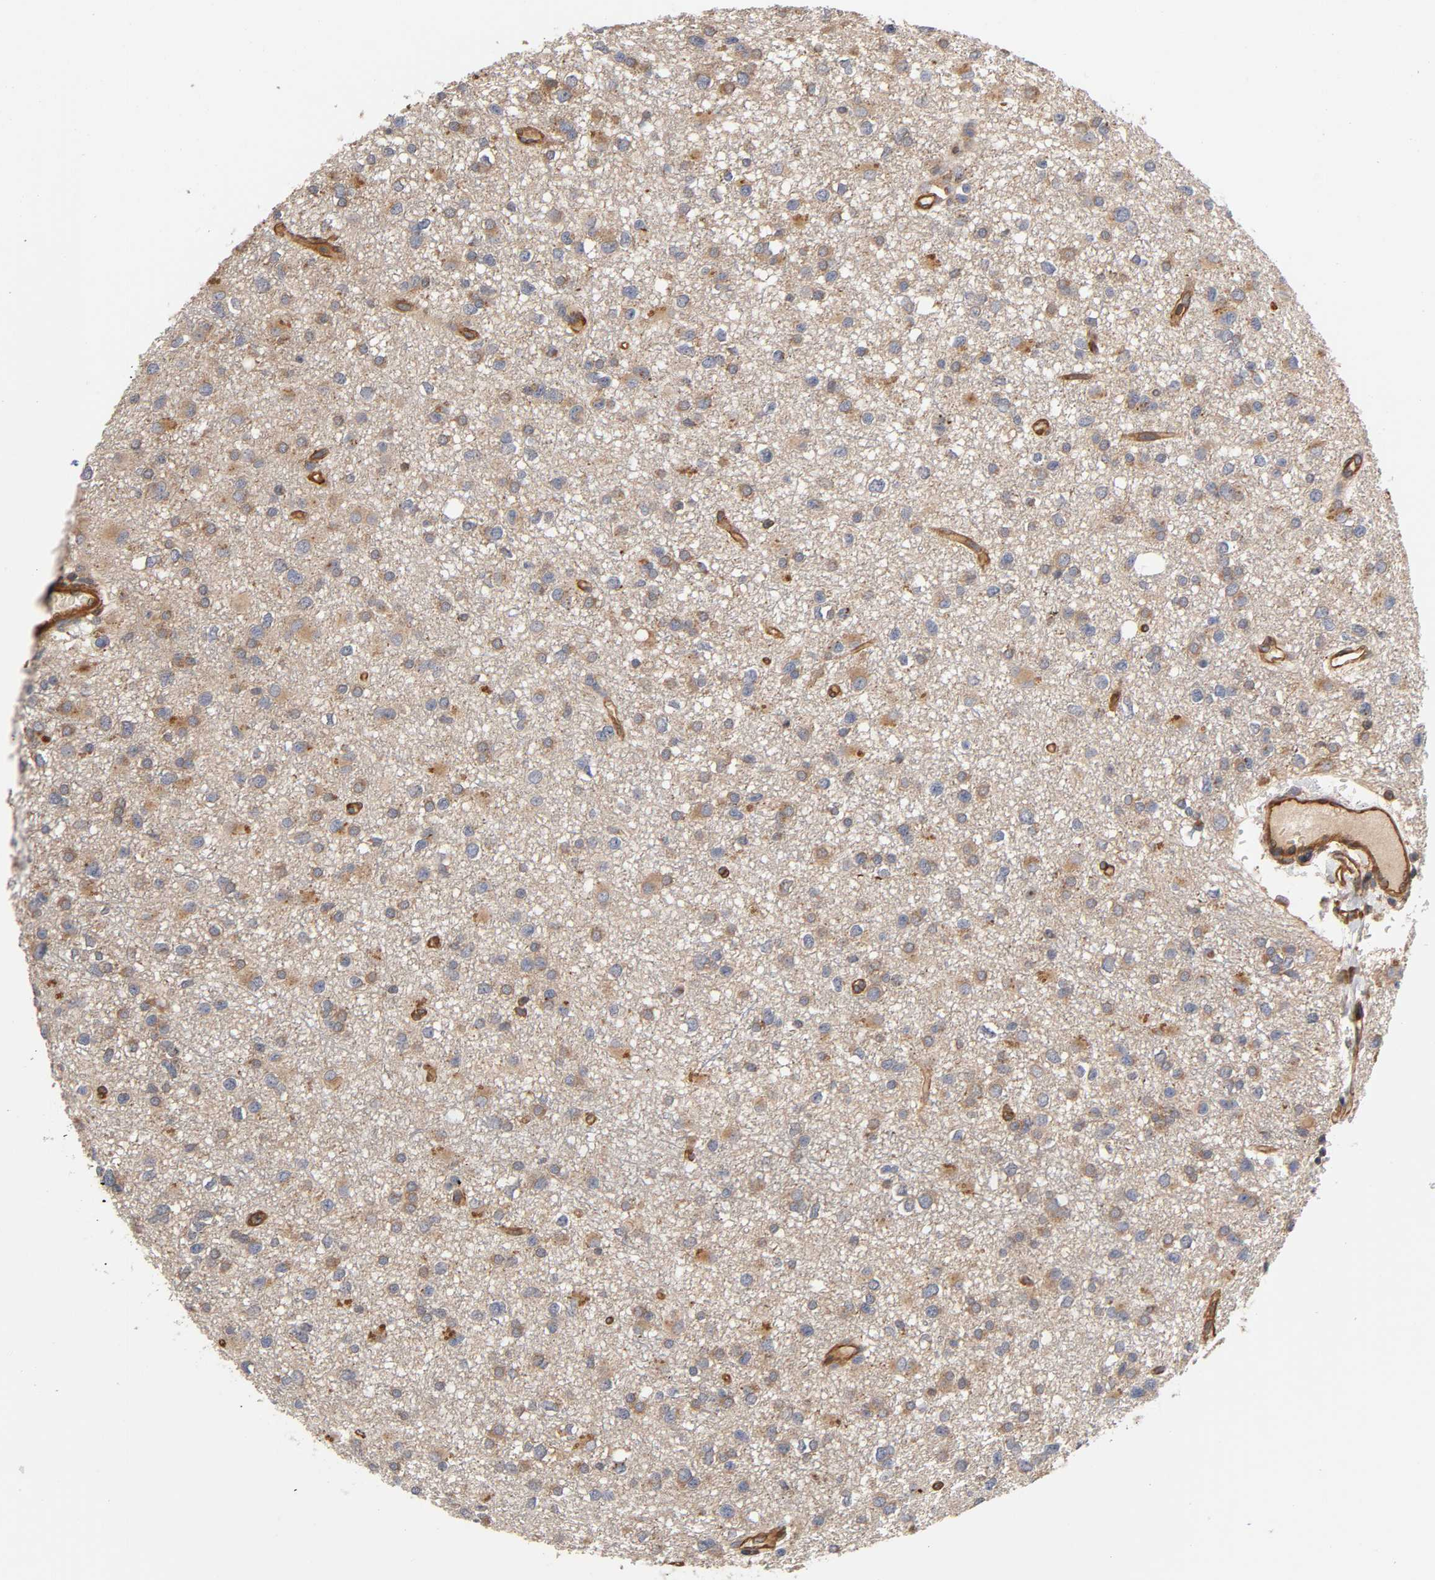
{"staining": {"intensity": "weak", "quantity": ">75%", "location": "cytoplasmic/membranous"}, "tissue": "glioma", "cell_type": "Tumor cells", "image_type": "cancer", "snomed": [{"axis": "morphology", "description": "Glioma, malignant, Low grade"}, {"axis": "topography", "description": "Brain"}], "caption": "Protein expression analysis of human malignant glioma (low-grade) reveals weak cytoplasmic/membranous positivity in approximately >75% of tumor cells.", "gene": "LAMTOR2", "patient": {"sex": "male", "age": 42}}